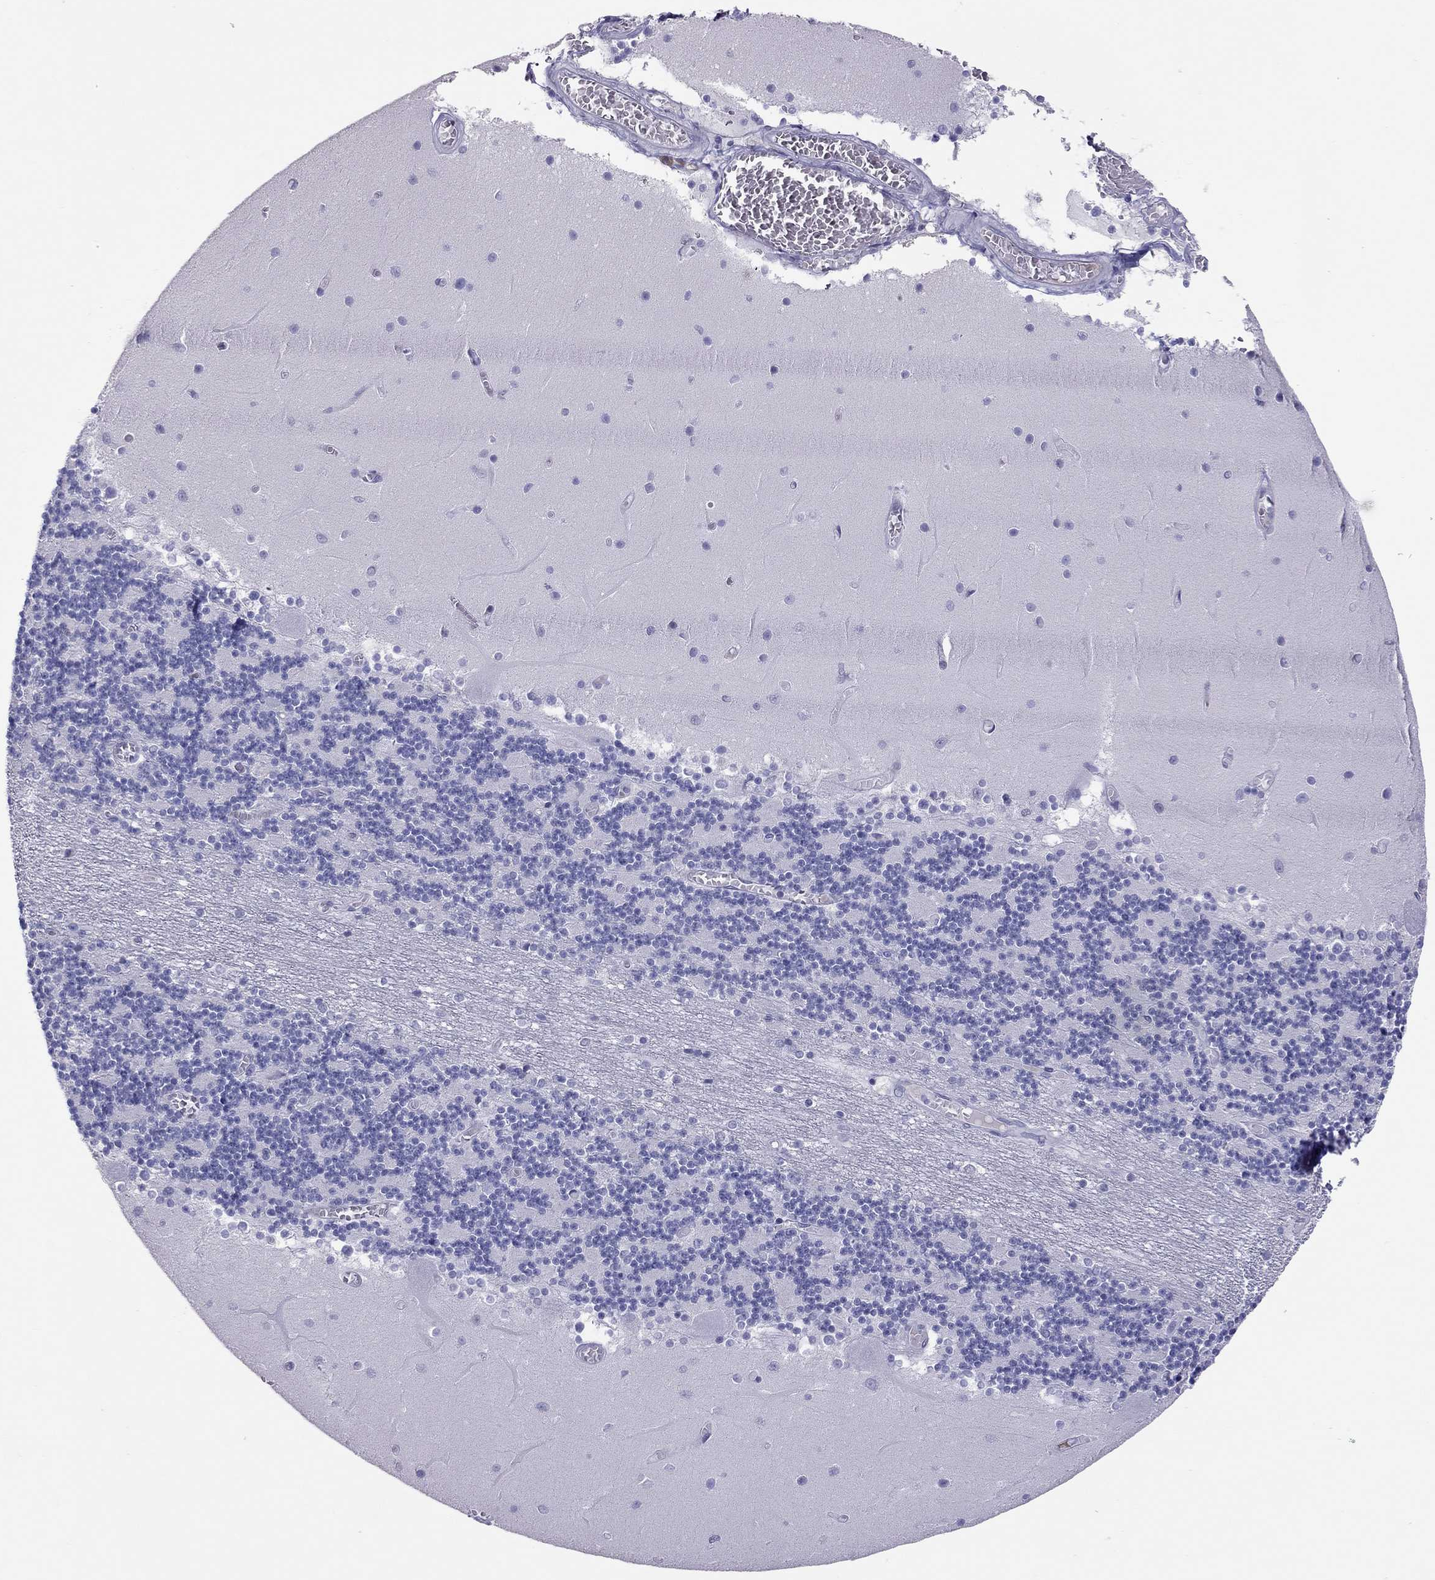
{"staining": {"intensity": "negative", "quantity": "none", "location": "none"}, "tissue": "cerebellum", "cell_type": "Cells in granular layer", "image_type": "normal", "snomed": [{"axis": "morphology", "description": "Normal tissue, NOS"}, {"axis": "topography", "description": "Cerebellum"}], "caption": "Cerebellum stained for a protein using immunohistochemistry reveals no staining cells in granular layer.", "gene": "JHY", "patient": {"sex": "female", "age": 28}}